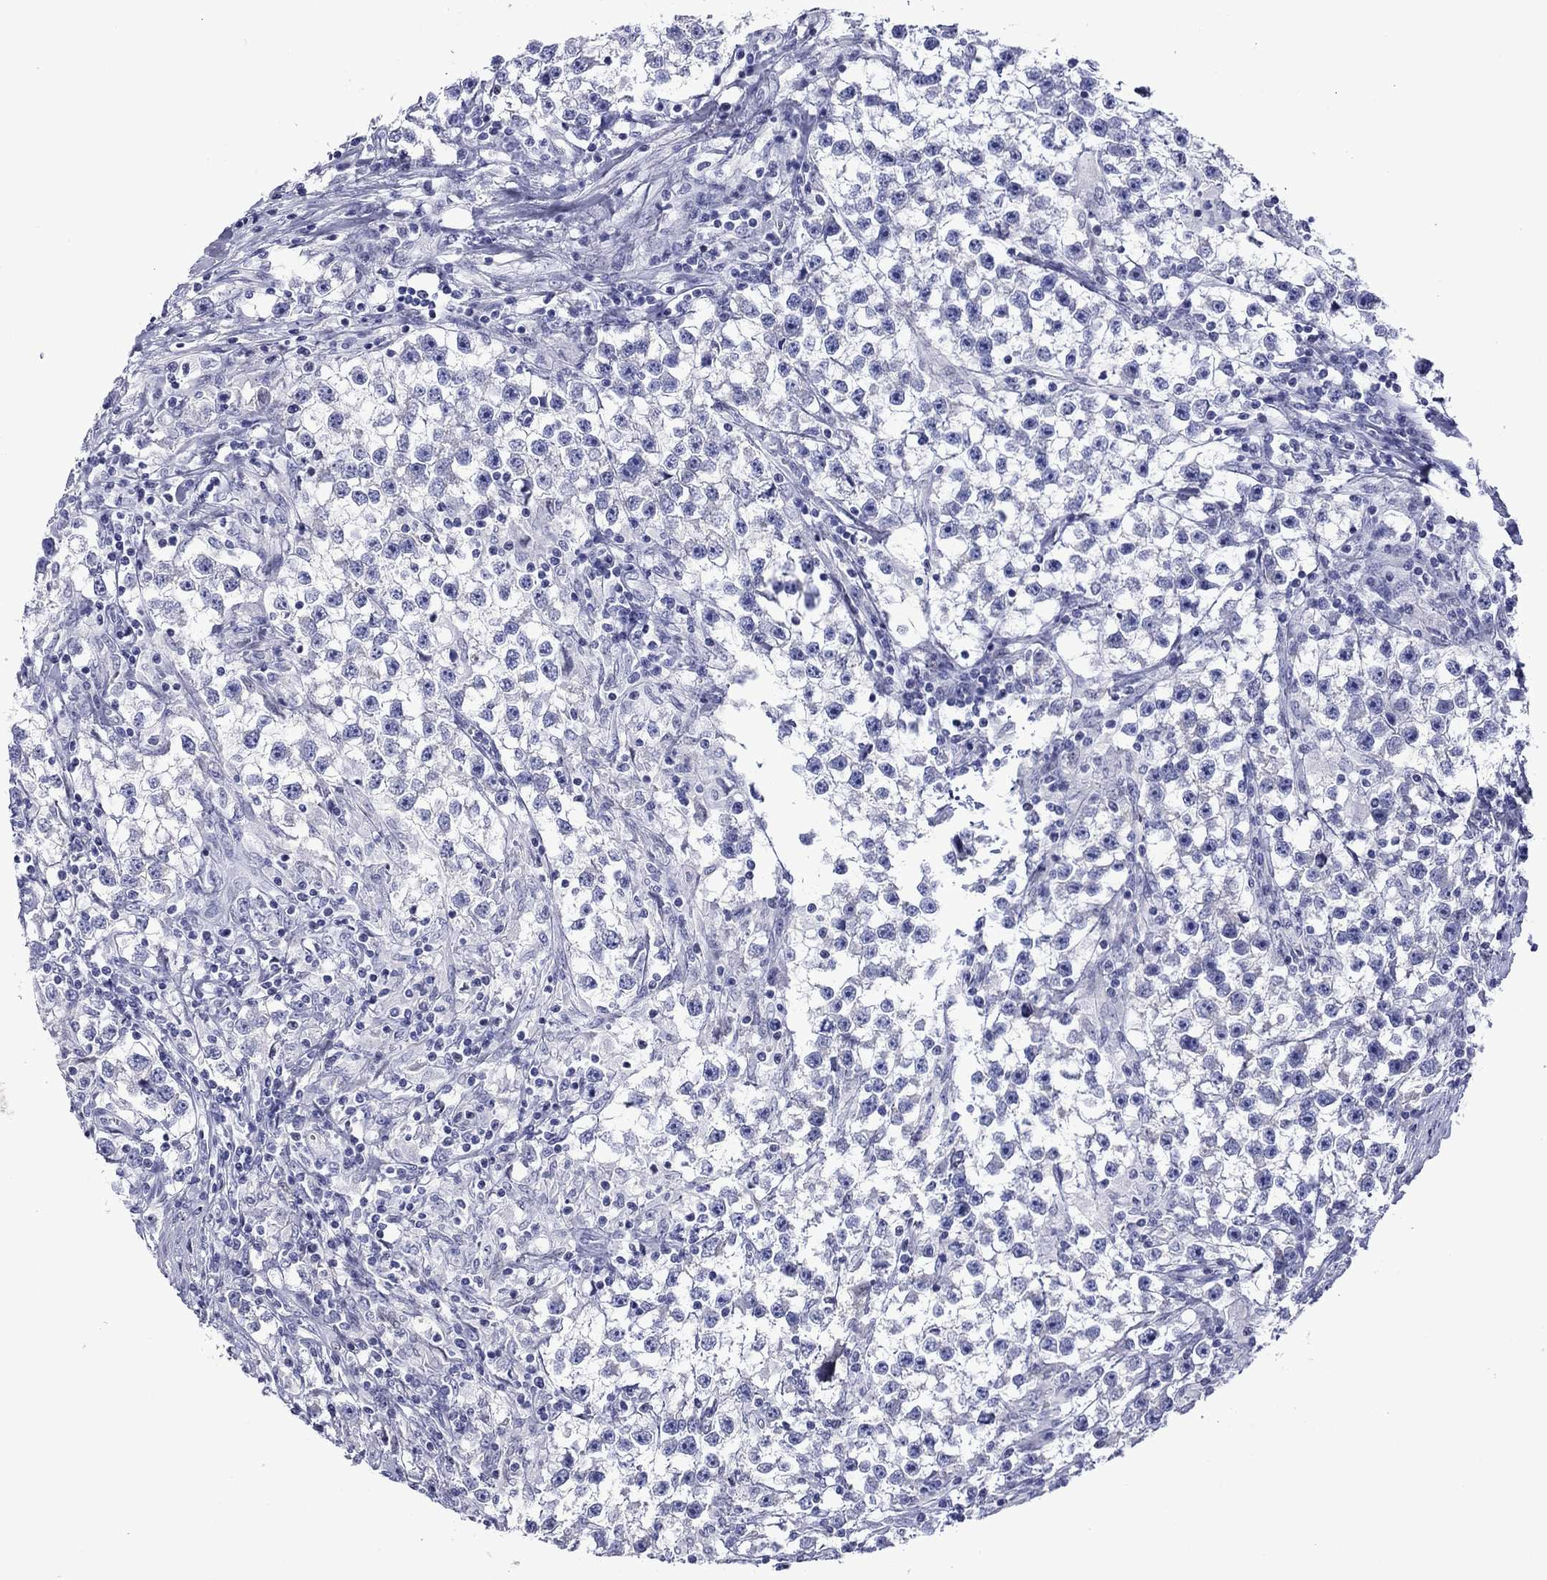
{"staining": {"intensity": "negative", "quantity": "none", "location": "none"}, "tissue": "testis cancer", "cell_type": "Tumor cells", "image_type": "cancer", "snomed": [{"axis": "morphology", "description": "Seminoma, NOS"}, {"axis": "topography", "description": "Testis"}], "caption": "Protein analysis of testis seminoma shows no significant positivity in tumor cells.", "gene": "PIWIL1", "patient": {"sex": "male", "age": 59}}